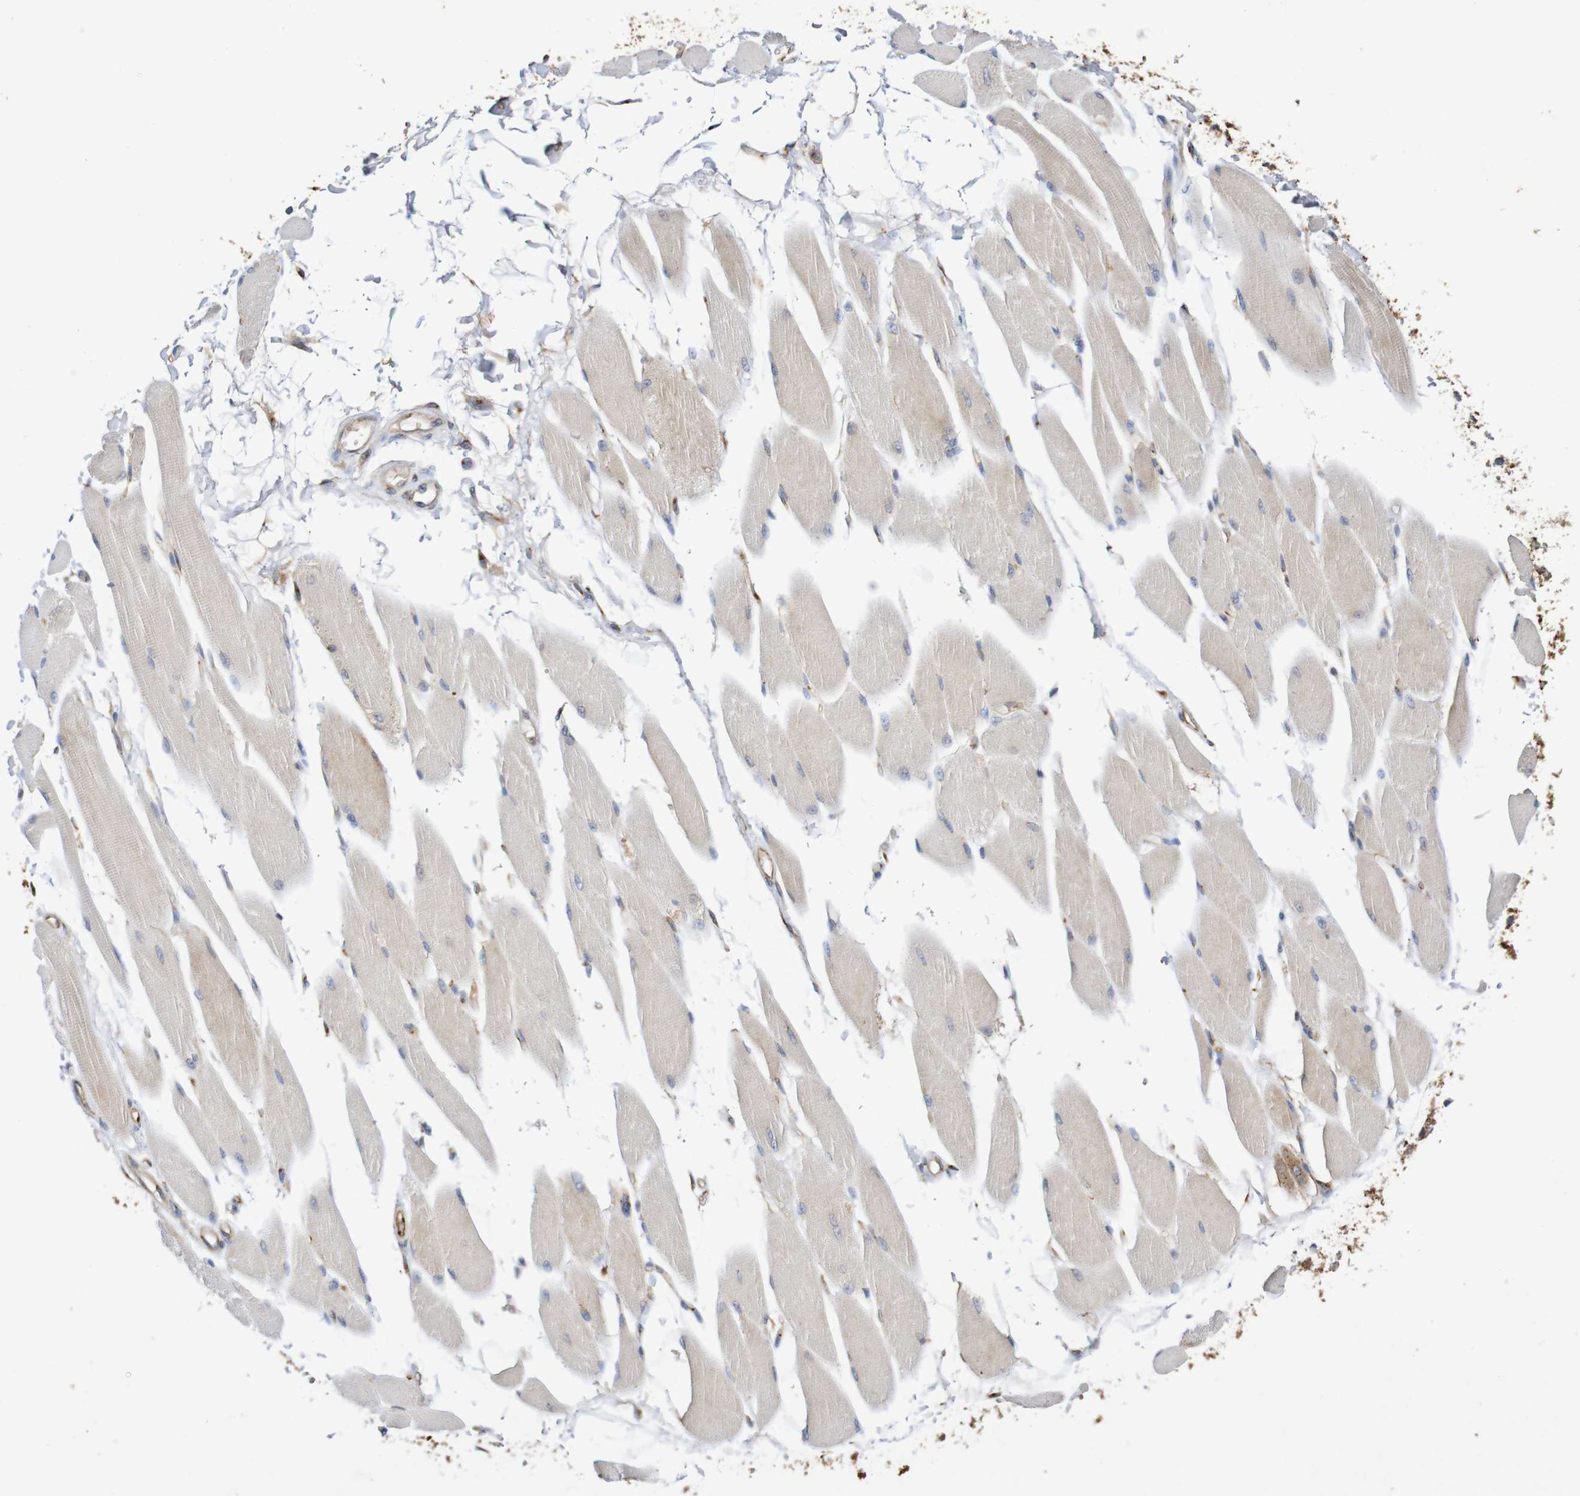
{"staining": {"intensity": "weak", "quantity": "25%-75%", "location": "cytoplasmic/membranous"}, "tissue": "skeletal muscle", "cell_type": "Myocytes", "image_type": "normal", "snomed": [{"axis": "morphology", "description": "Normal tissue, NOS"}, {"axis": "topography", "description": "Skeletal muscle"}, {"axis": "topography", "description": "Peripheral nerve tissue"}], "caption": "Immunohistochemistry (IHC) staining of benign skeletal muscle, which reveals low levels of weak cytoplasmic/membranous positivity in approximately 25%-75% of myocytes indicating weak cytoplasmic/membranous protein positivity. The staining was performed using DAB (brown) for protein detection and nuclei were counterstained in hematoxylin (blue).", "gene": "DCP2", "patient": {"sex": "female", "age": 84}}